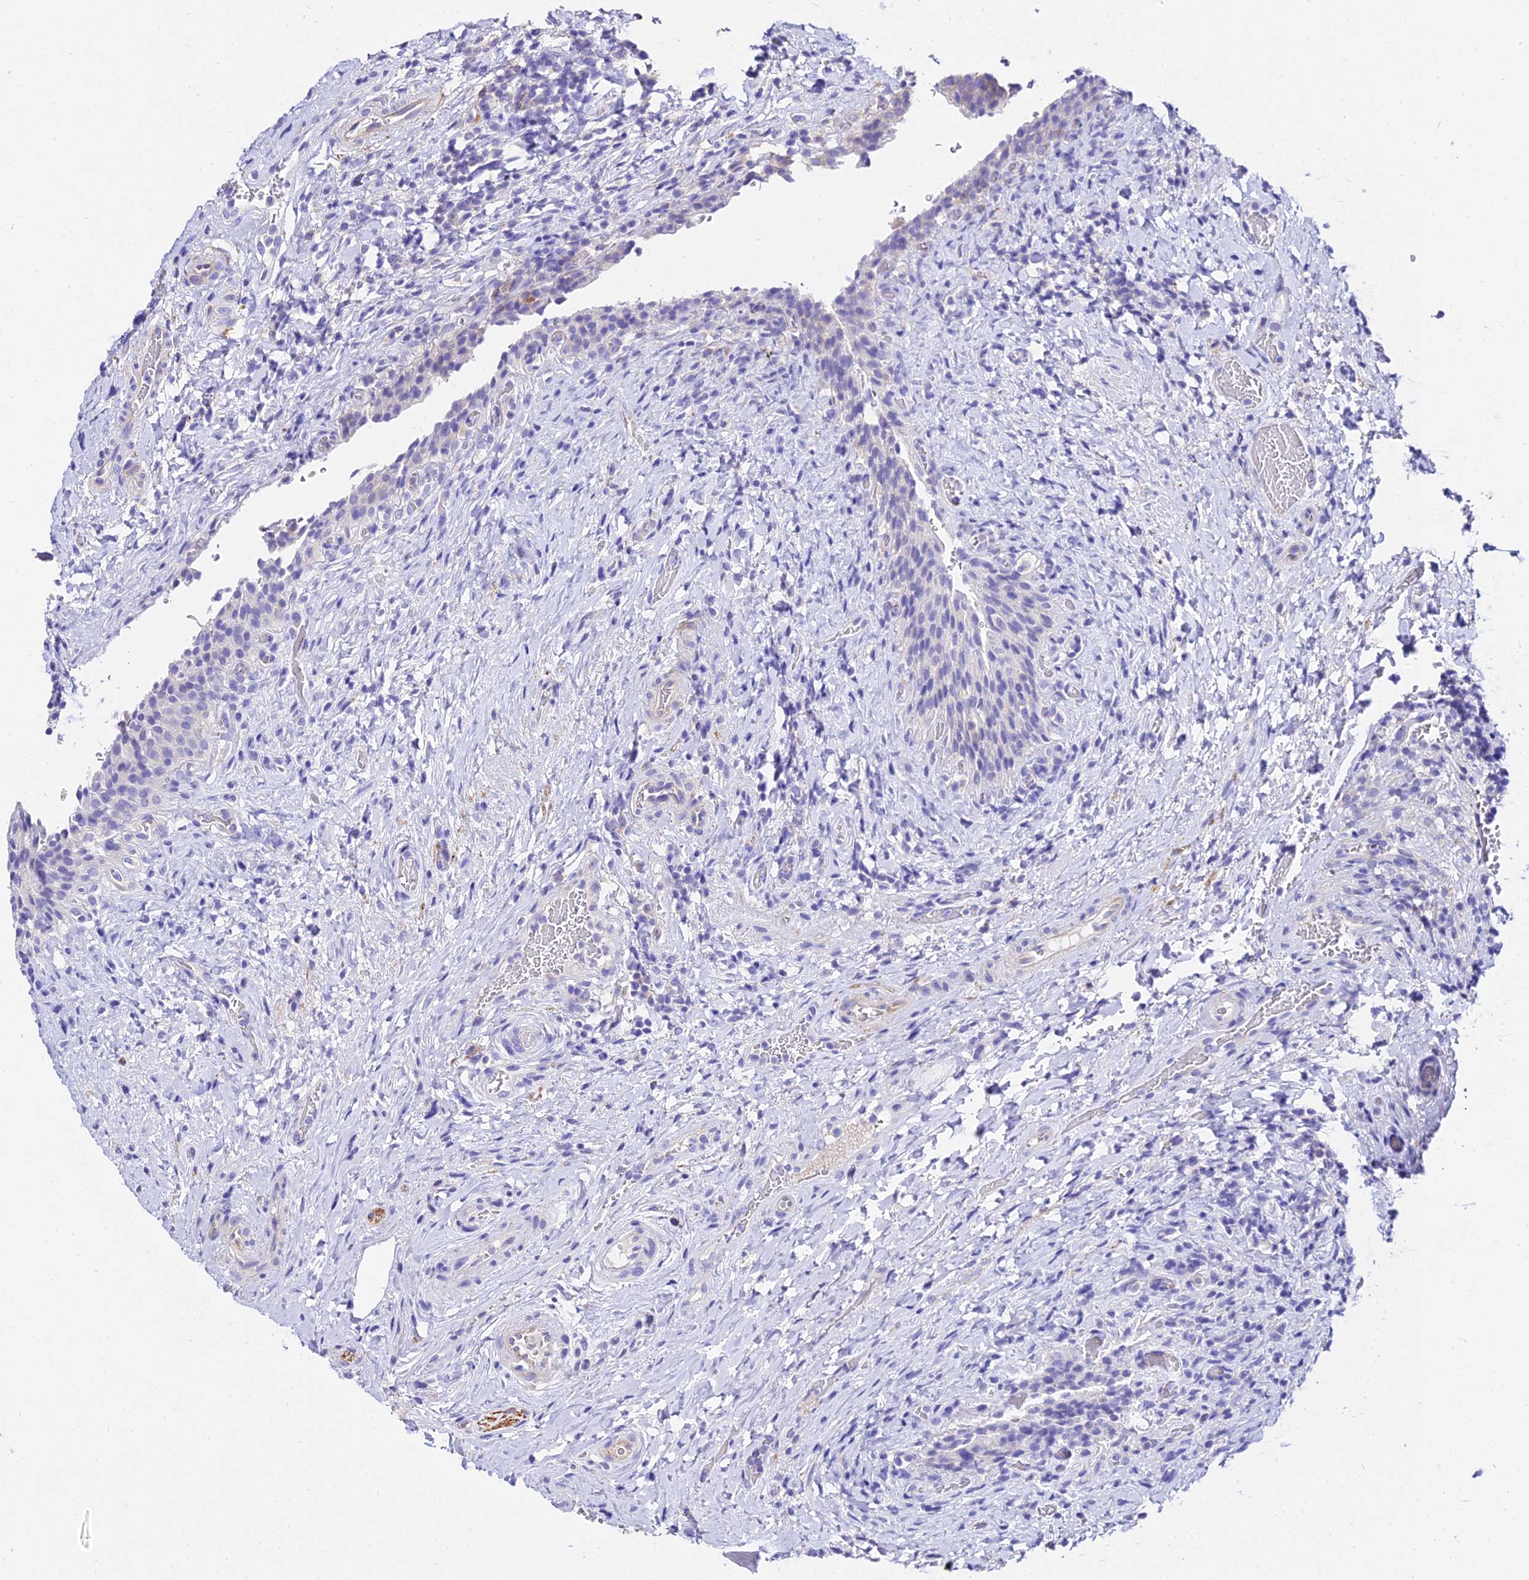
{"staining": {"intensity": "moderate", "quantity": "25%-75%", "location": "cytoplasmic/membranous"}, "tissue": "urinary bladder", "cell_type": "Urothelial cells", "image_type": "normal", "snomed": [{"axis": "morphology", "description": "Normal tissue, NOS"}, {"axis": "morphology", "description": "Inflammation, NOS"}, {"axis": "topography", "description": "Urinary bladder"}], "caption": "Brown immunohistochemical staining in benign human urinary bladder exhibits moderate cytoplasmic/membranous expression in approximately 25%-75% of urothelial cells. Nuclei are stained in blue.", "gene": "TUBA1A", "patient": {"sex": "male", "age": 64}}